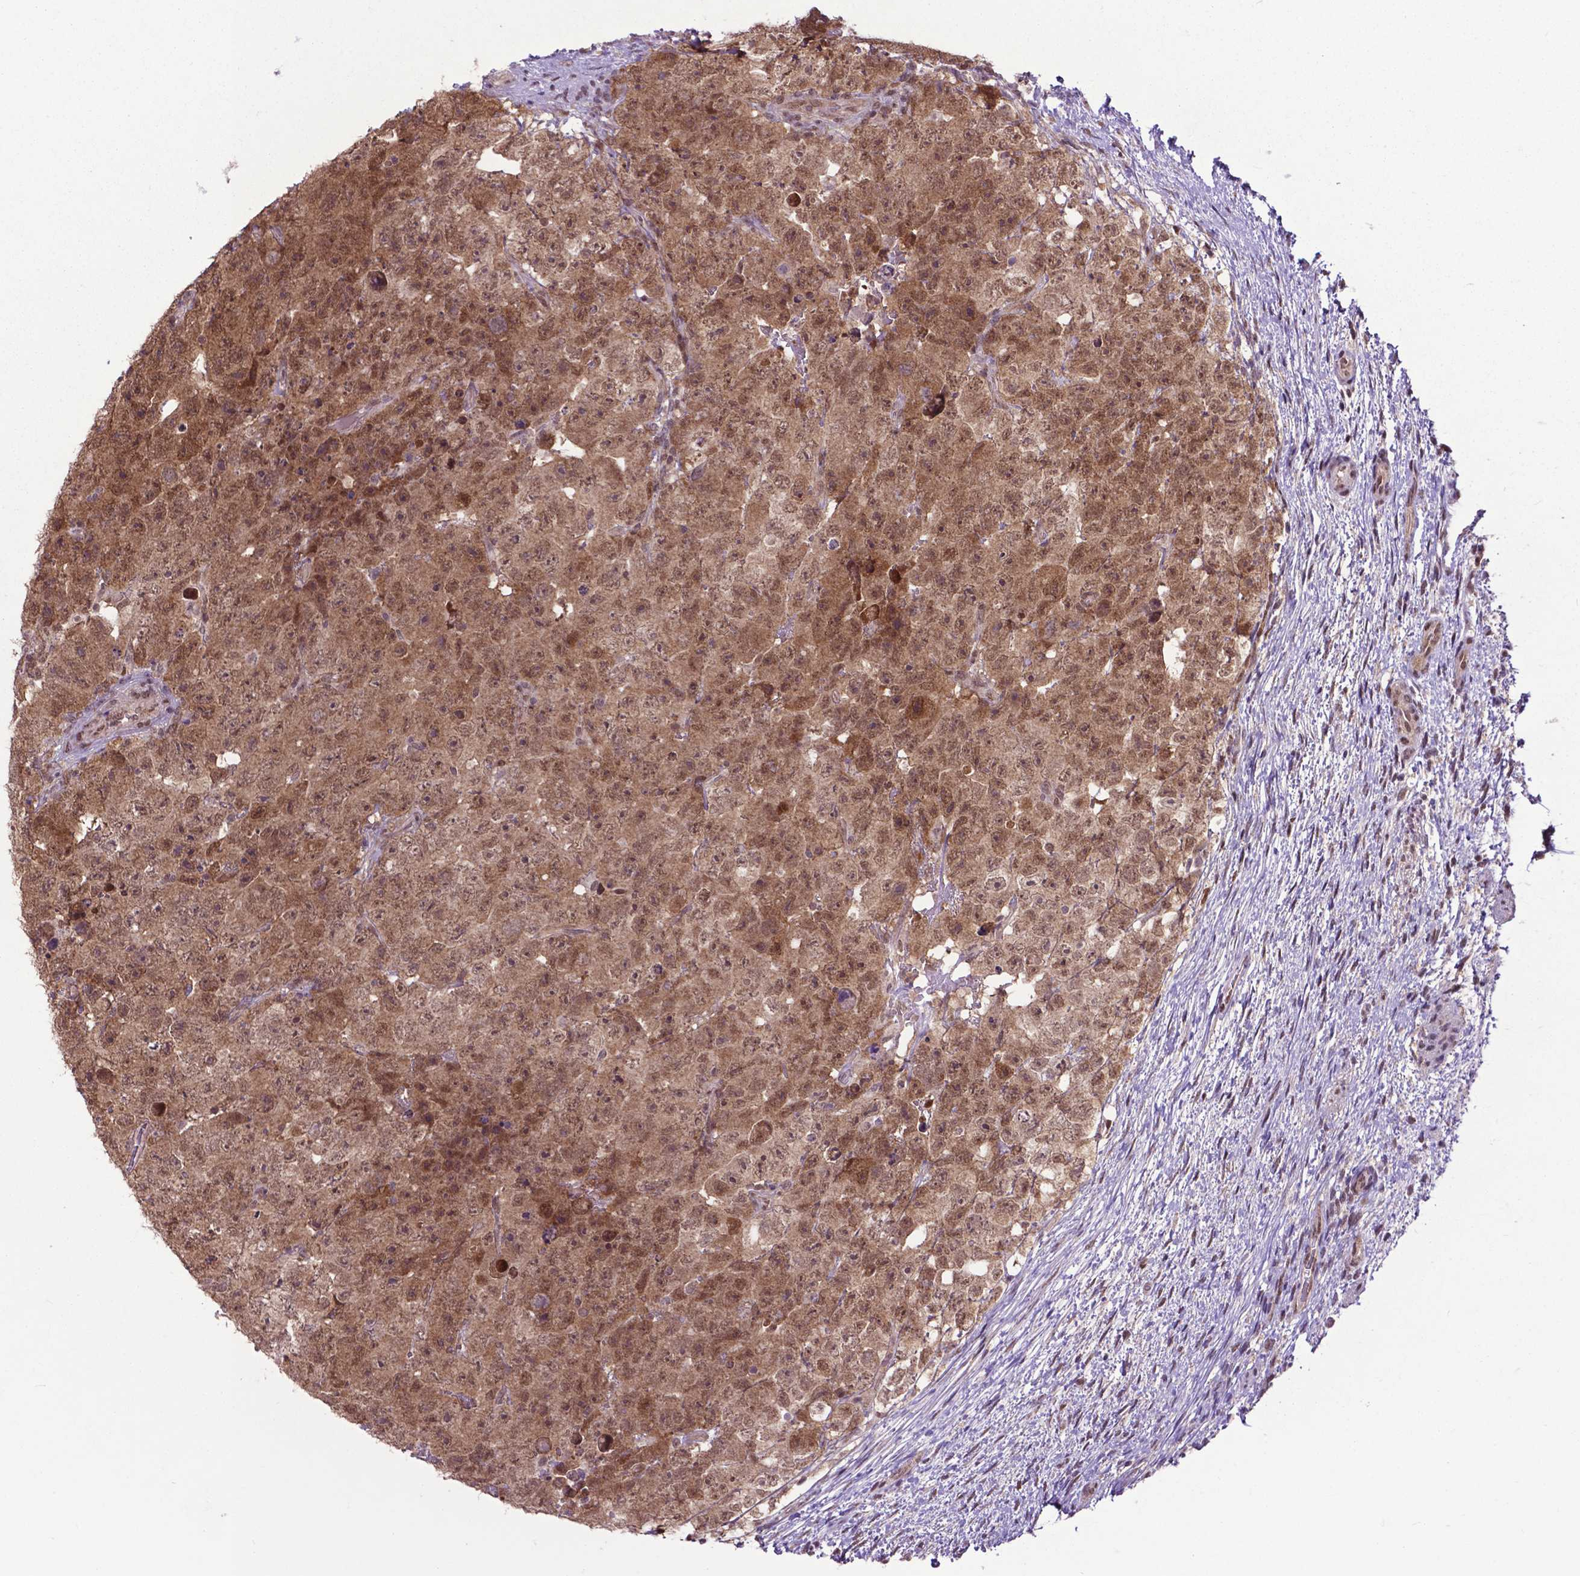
{"staining": {"intensity": "moderate", "quantity": ">75%", "location": "cytoplasmic/membranous,nuclear"}, "tissue": "testis cancer", "cell_type": "Tumor cells", "image_type": "cancer", "snomed": [{"axis": "morphology", "description": "Carcinoma, Embryonal, NOS"}, {"axis": "topography", "description": "Testis"}], "caption": "Testis embryonal carcinoma stained for a protein (brown) exhibits moderate cytoplasmic/membranous and nuclear positive expression in approximately >75% of tumor cells.", "gene": "FAF1", "patient": {"sex": "male", "age": 24}}